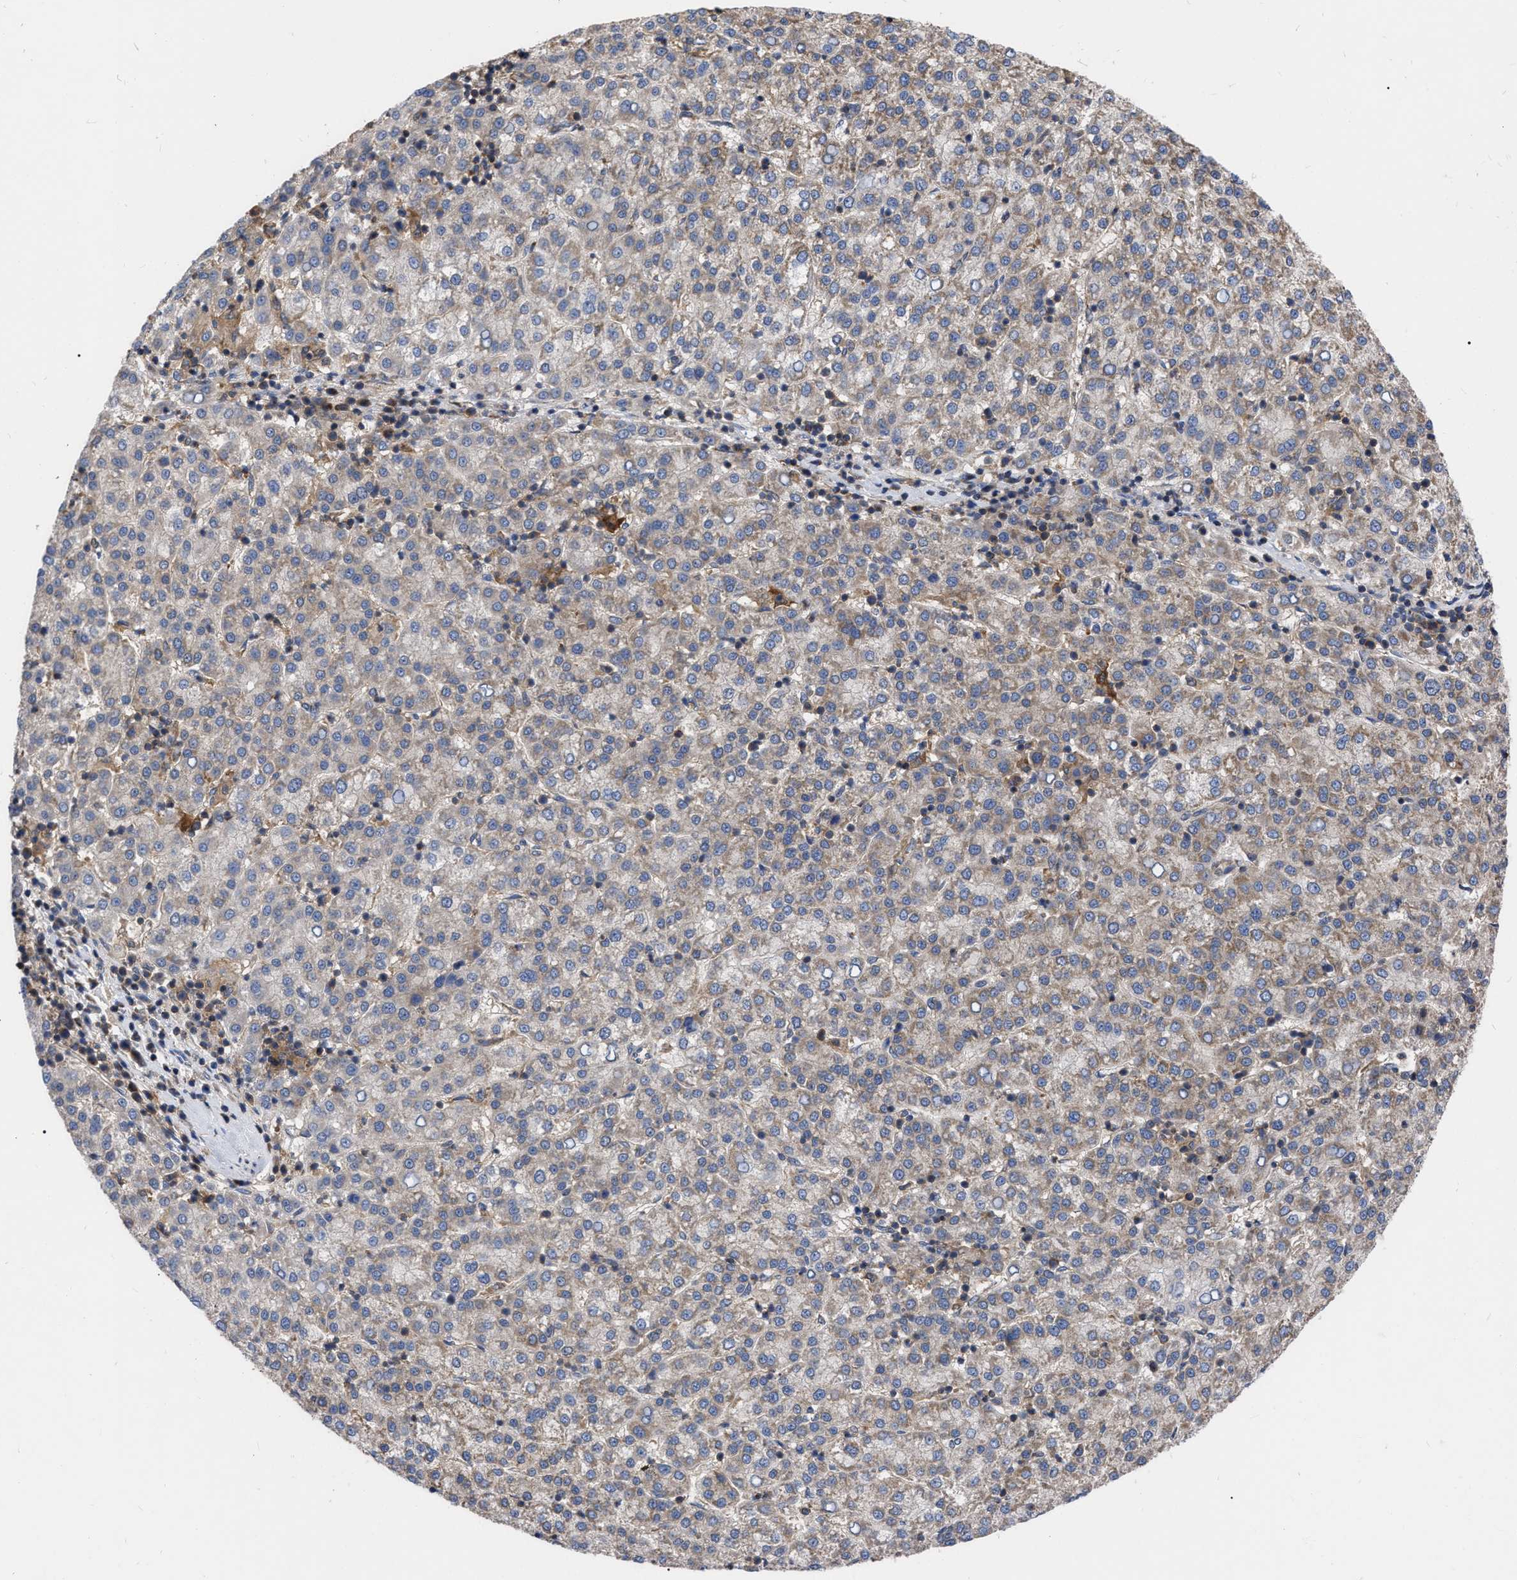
{"staining": {"intensity": "weak", "quantity": "25%-75%", "location": "cytoplasmic/membranous"}, "tissue": "liver cancer", "cell_type": "Tumor cells", "image_type": "cancer", "snomed": [{"axis": "morphology", "description": "Carcinoma, Hepatocellular, NOS"}, {"axis": "topography", "description": "Liver"}], "caption": "Immunohistochemical staining of hepatocellular carcinoma (liver) exhibits low levels of weak cytoplasmic/membranous expression in approximately 25%-75% of tumor cells. (DAB (3,3'-diaminobenzidine) IHC with brightfield microscopy, high magnification).", "gene": "CDKN2C", "patient": {"sex": "female", "age": 58}}